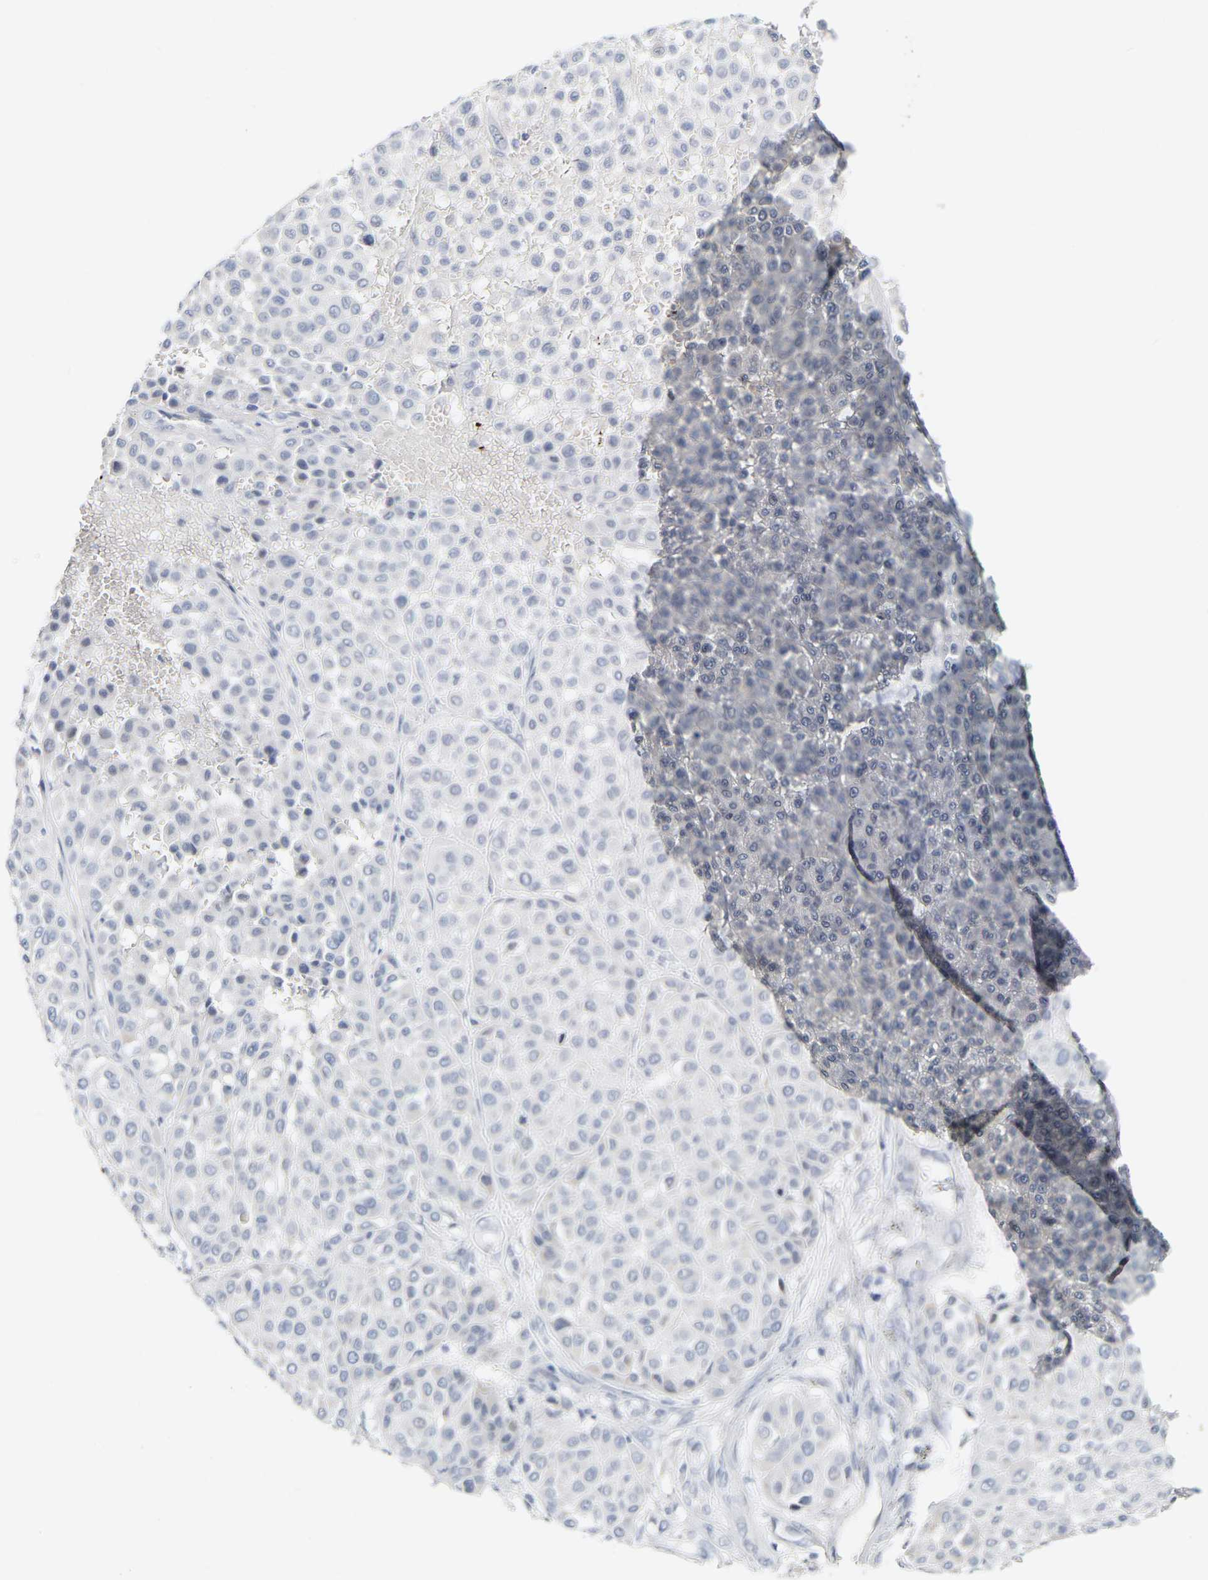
{"staining": {"intensity": "negative", "quantity": "none", "location": "none"}, "tissue": "melanoma", "cell_type": "Tumor cells", "image_type": "cancer", "snomed": [{"axis": "morphology", "description": "Malignant melanoma, Metastatic site"}, {"axis": "topography", "description": "Soft tissue"}], "caption": "Malignant melanoma (metastatic site) stained for a protein using immunohistochemistry shows no staining tumor cells.", "gene": "KRT76", "patient": {"sex": "male", "age": 41}}